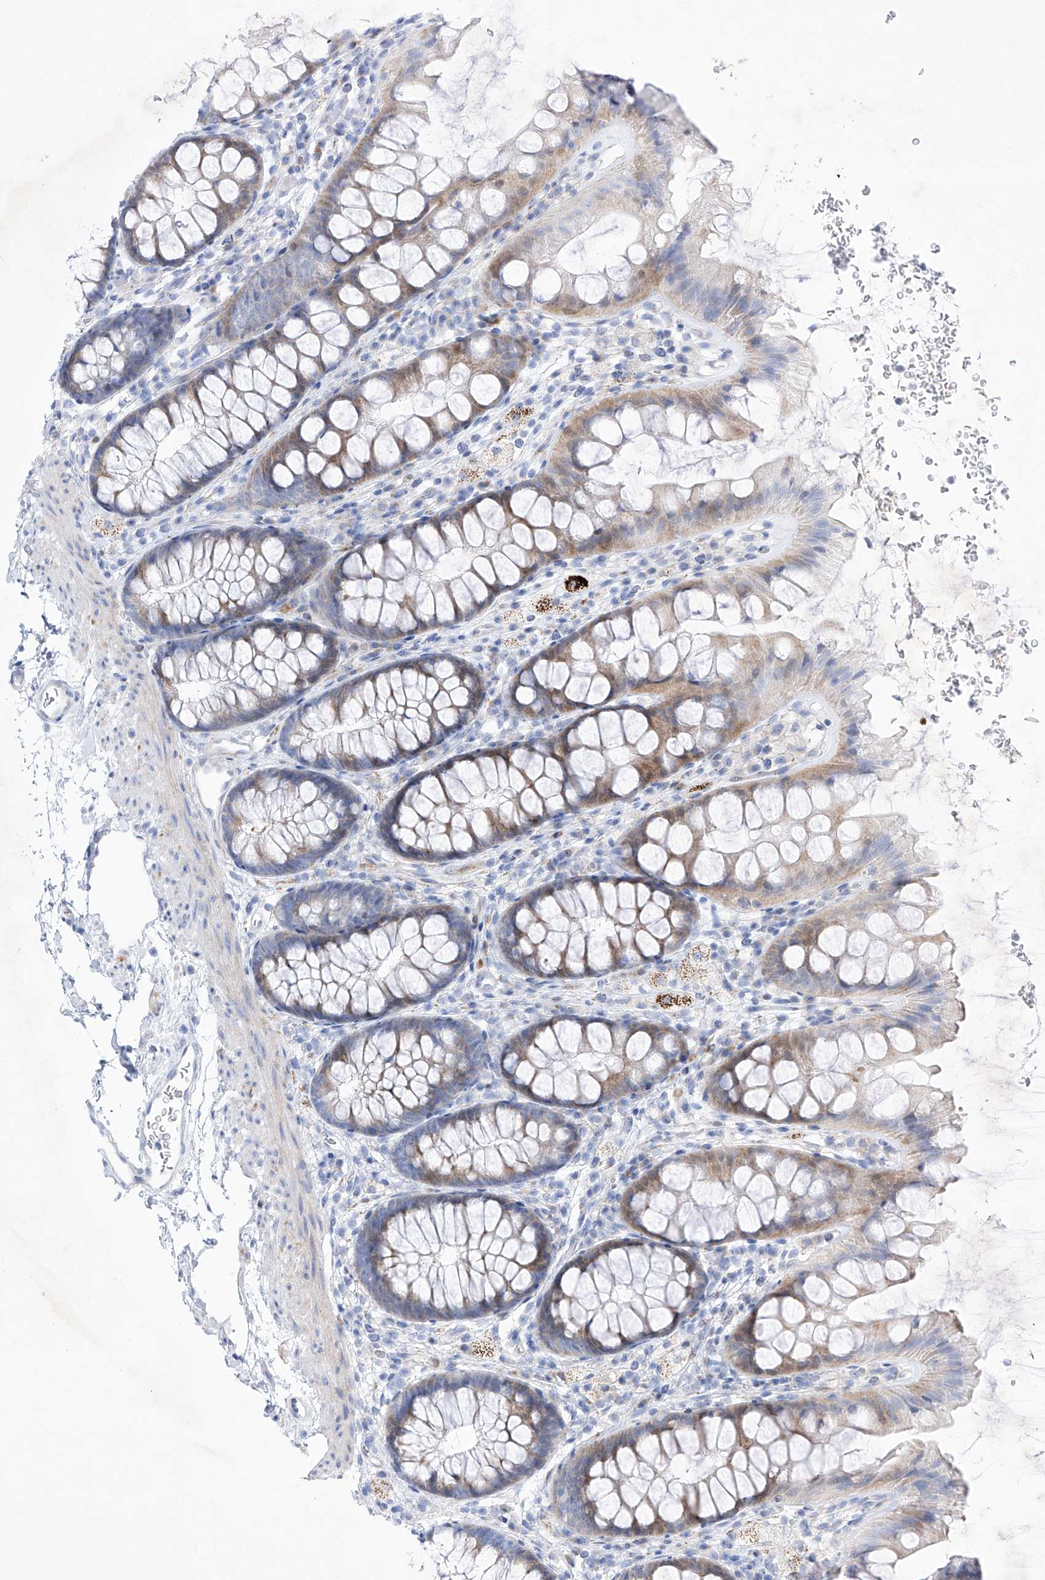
{"staining": {"intensity": "negative", "quantity": "none", "location": "none"}, "tissue": "colon", "cell_type": "Endothelial cells", "image_type": "normal", "snomed": [{"axis": "morphology", "description": "Normal tissue, NOS"}, {"axis": "topography", "description": "Colon"}], "caption": "Immunohistochemistry of unremarkable colon demonstrates no staining in endothelial cells.", "gene": "C1orf87", "patient": {"sex": "female", "age": 62}}